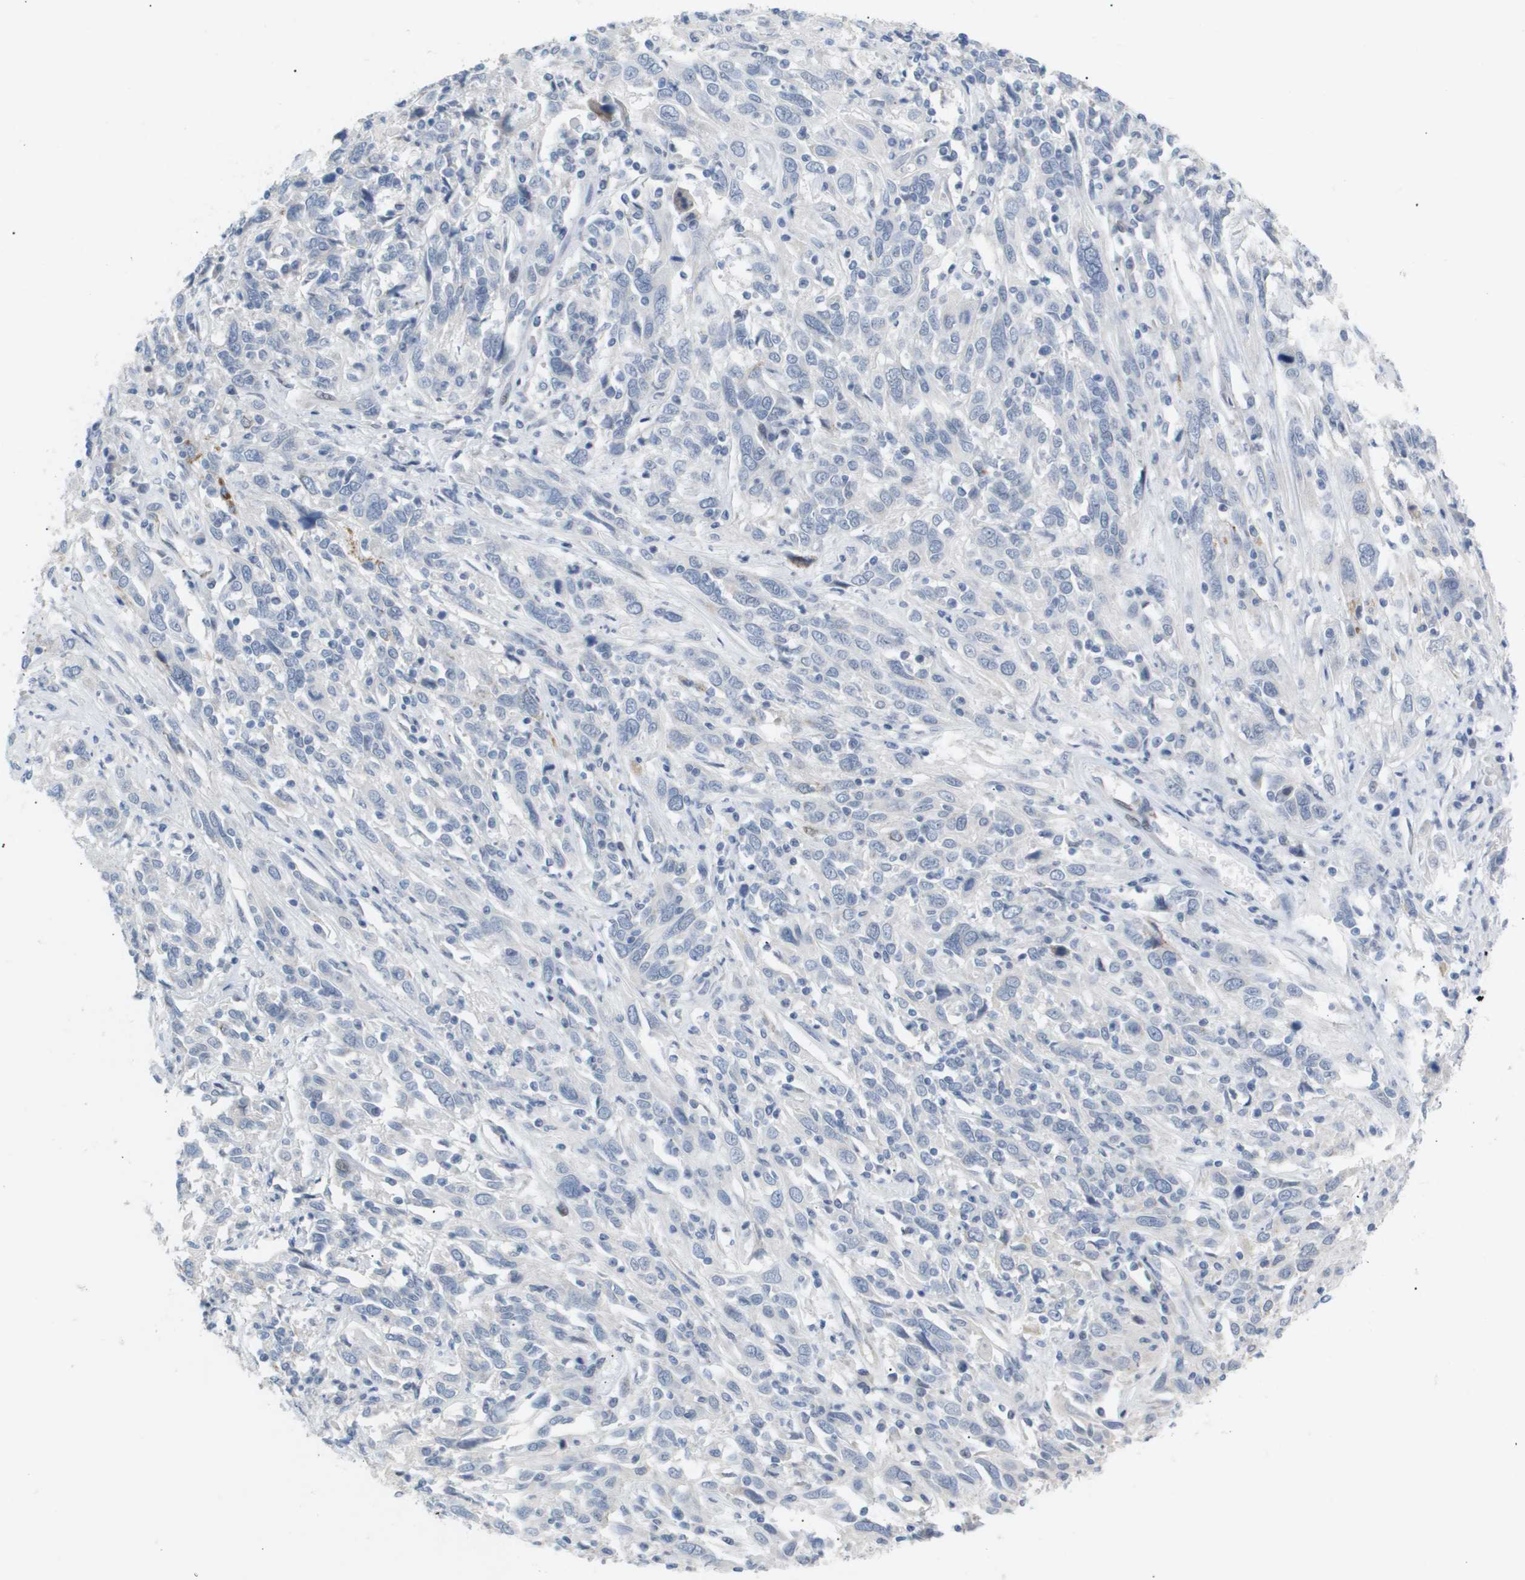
{"staining": {"intensity": "negative", "quantity": "none", "location": "none"}, "tissue": "cervical cancer", "cell_type": "Tumor cells", "image_type": "cancer", "snomed": [{"axis": "morphology", "description": "Squamous cell carcinoma, NOS"}, {"axis": "topography", "description": "Cervix"}], "caption": "Micrograph shows no protein positivity in tumor cells of cervical cancer (squamous cell carcinoma) tissue.", "gene": "PPARD", "patient": {"sex": "female", "age": 46}}